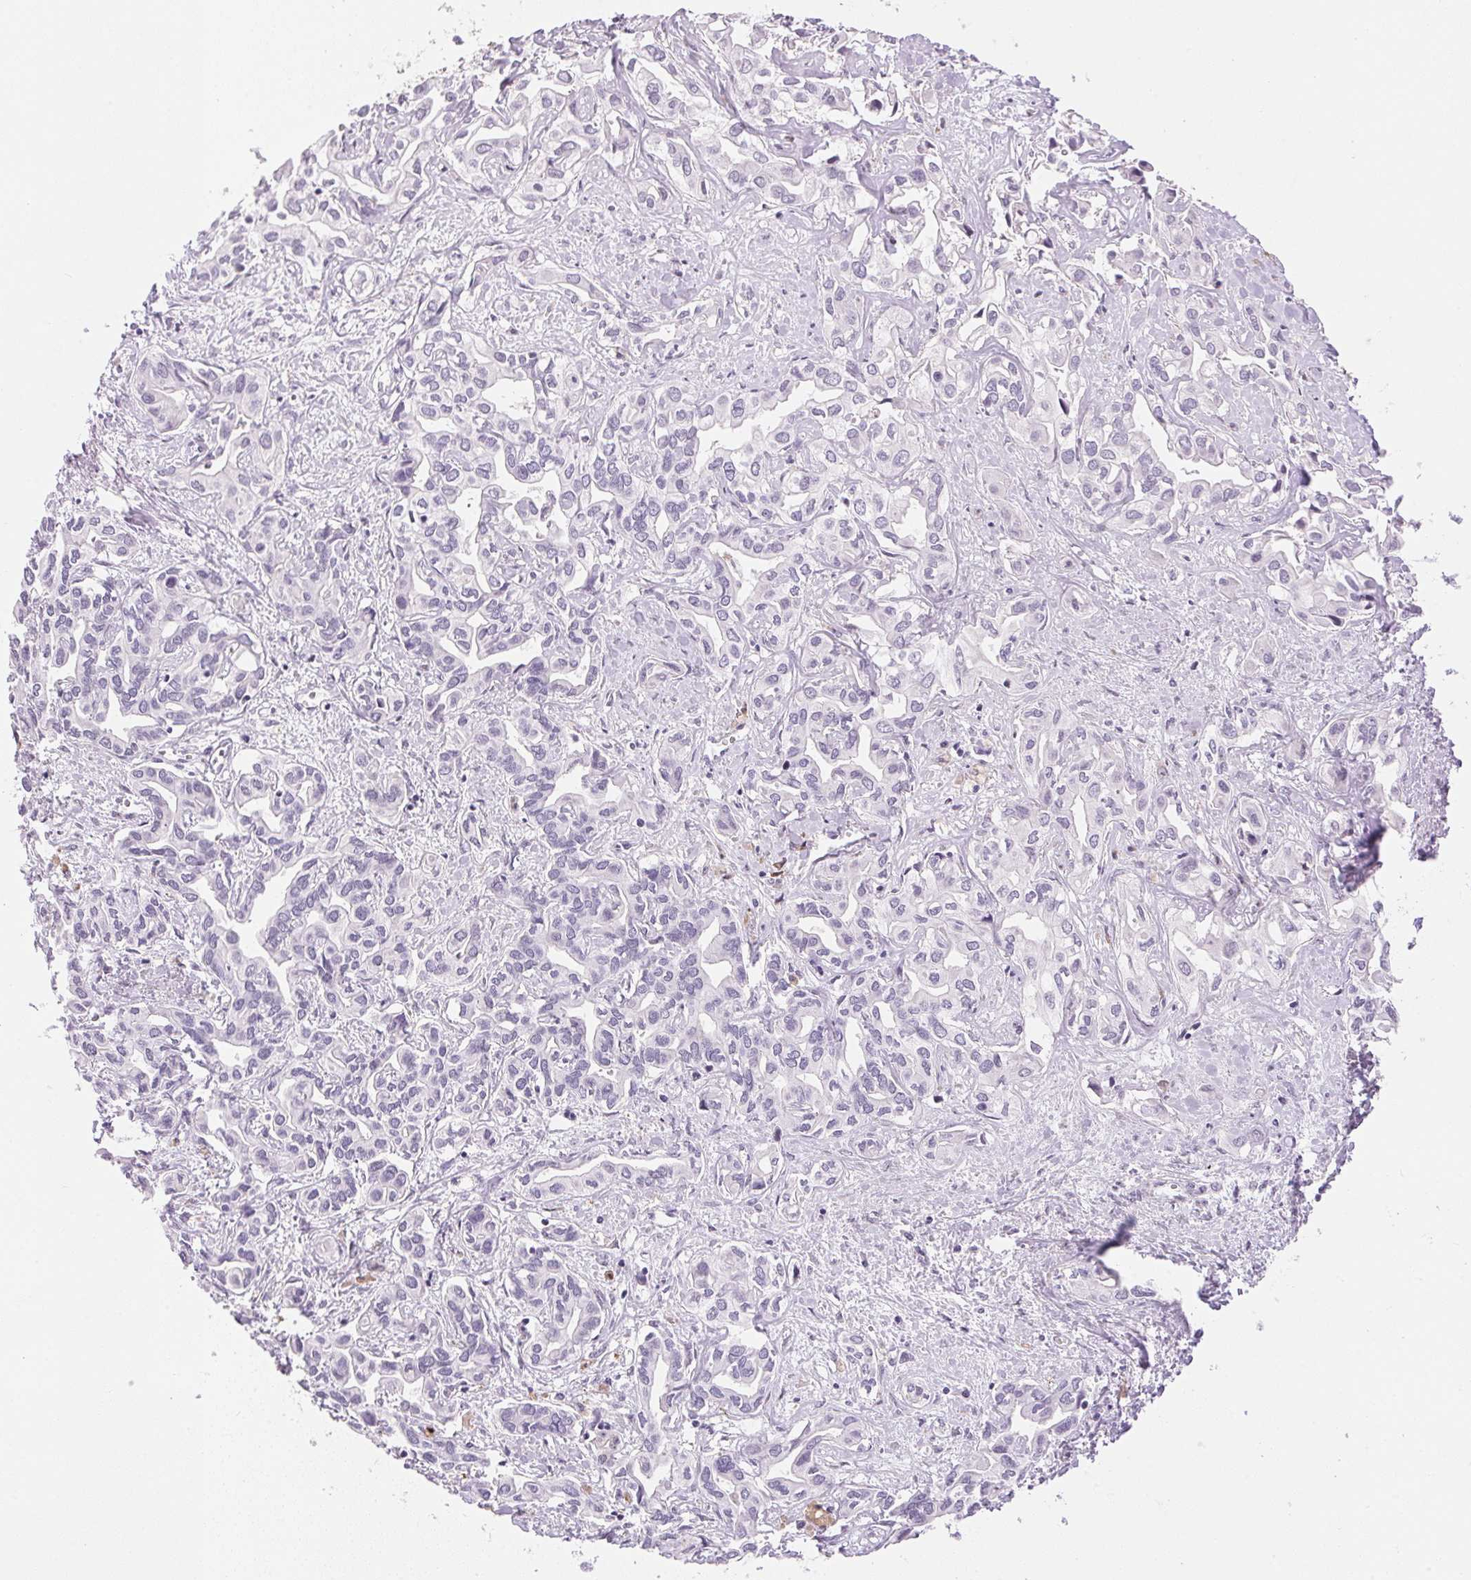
{"staining": {"intensity": "negative", "quantity": "none", "location": "none"}, "tissue": "liver cancer", "cell_type": "Tumor cells", "image_type": "cancer", "snomed": [{"axis": "morphology", "description": "Cholangiocarcinoma"}, {"axis": "topography", "description": "Liver"}], "caption": "This image is of cholangiocarcinoma (liver) stained with IHC to label a protein in brown with the nuclei are counter-stained blue. There is no positivity in tumor cells.", "gene": "GYG2", "patient": {"sex": "female", "age": 64}}